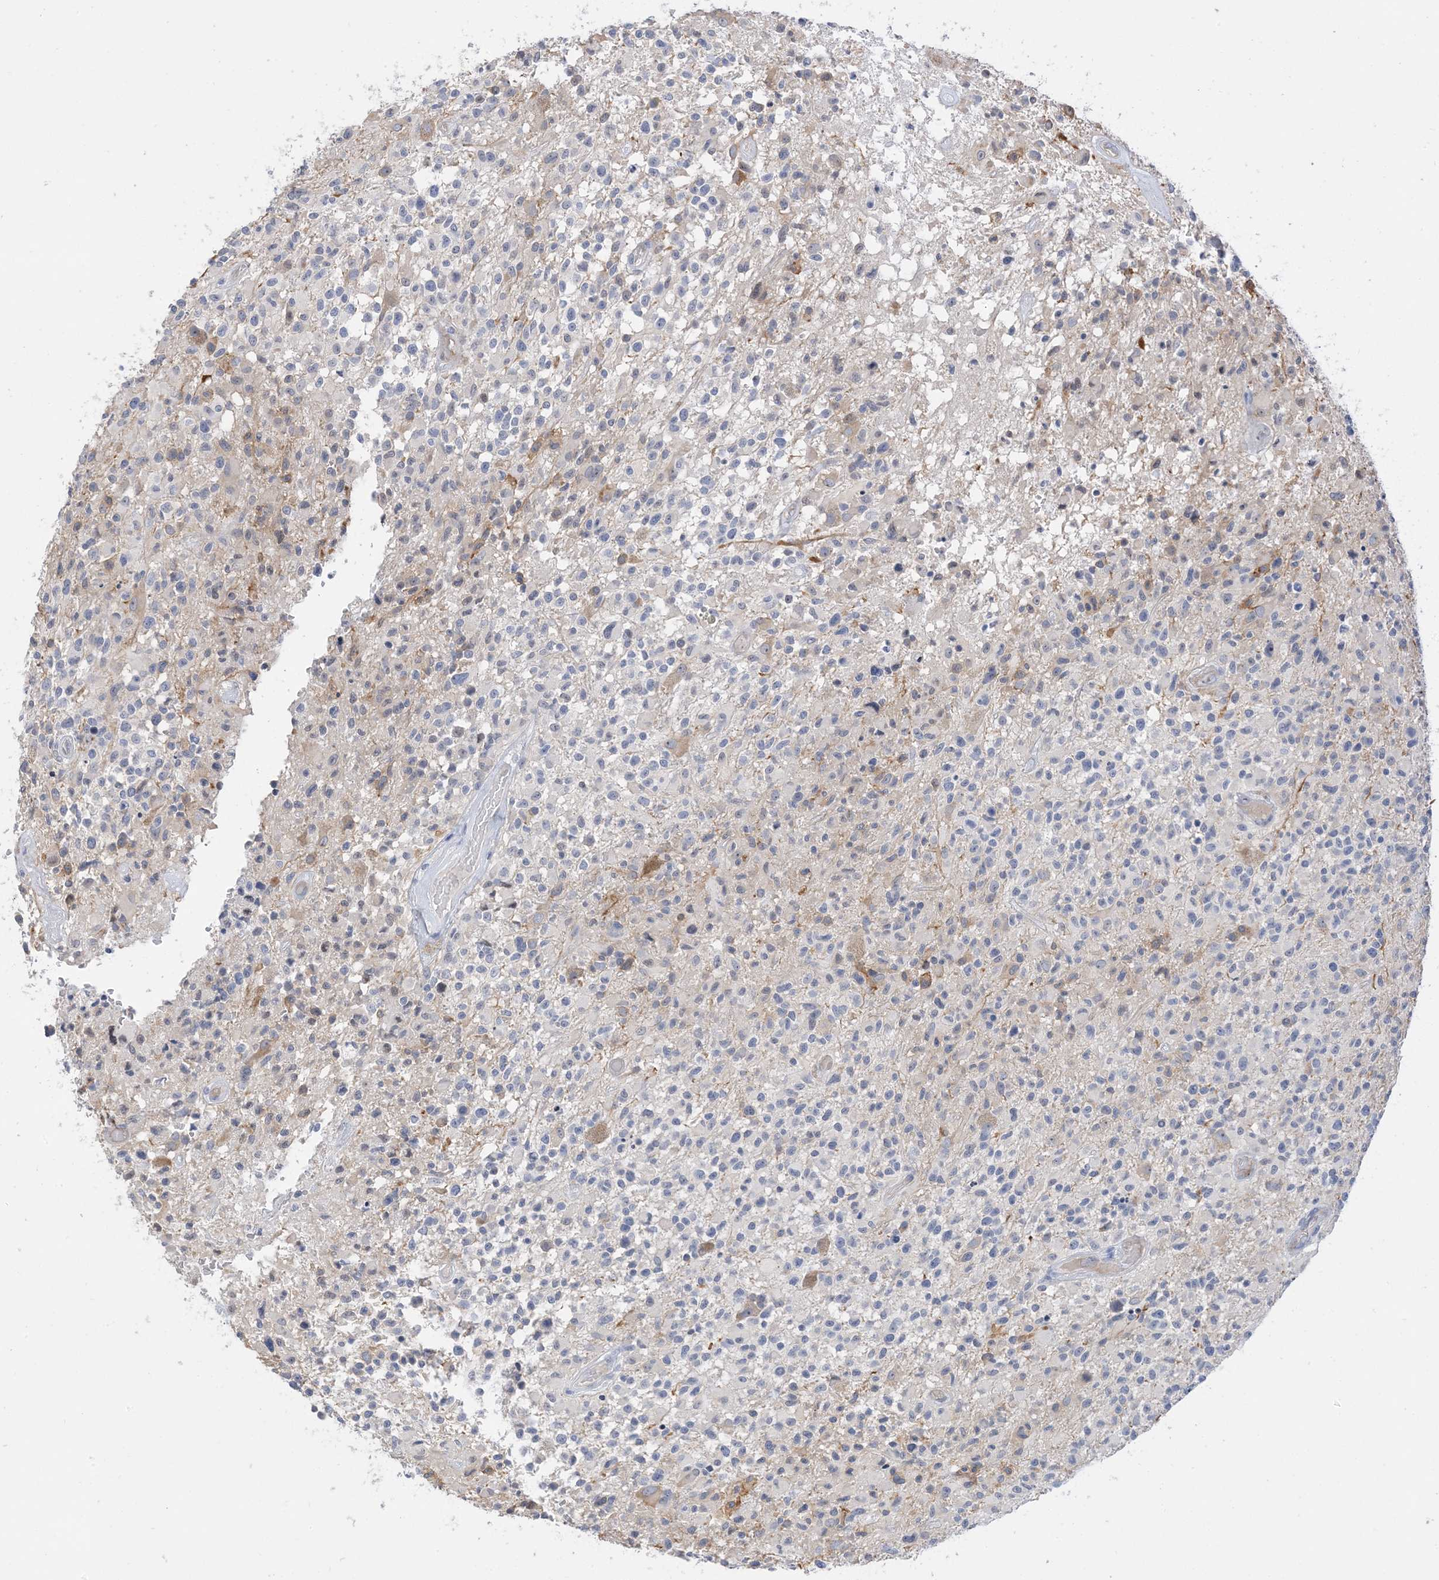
{"staining": {"intensity": "negative", "quantity": "none", "location": "none"}, "tissue": "glioma", "cell_type": "Tumor cells", "image_type": "cancer", "snomed": [{"axis": "morphology", "description": "Glioma, malignant, High grade"}, {"axis": "morphology", "description": "Glioblastoma, NOS"}, {"axis": "topography", "description": "Brain"}], "caption": "Tumor cells are negative for brown protein staining in malignant high-grade glioma. (Brightfield microscopy of DAB immunohistochemistry at high magnification).", "gene": "IL36B", "patient": {"sex": "male", "age": 60}}